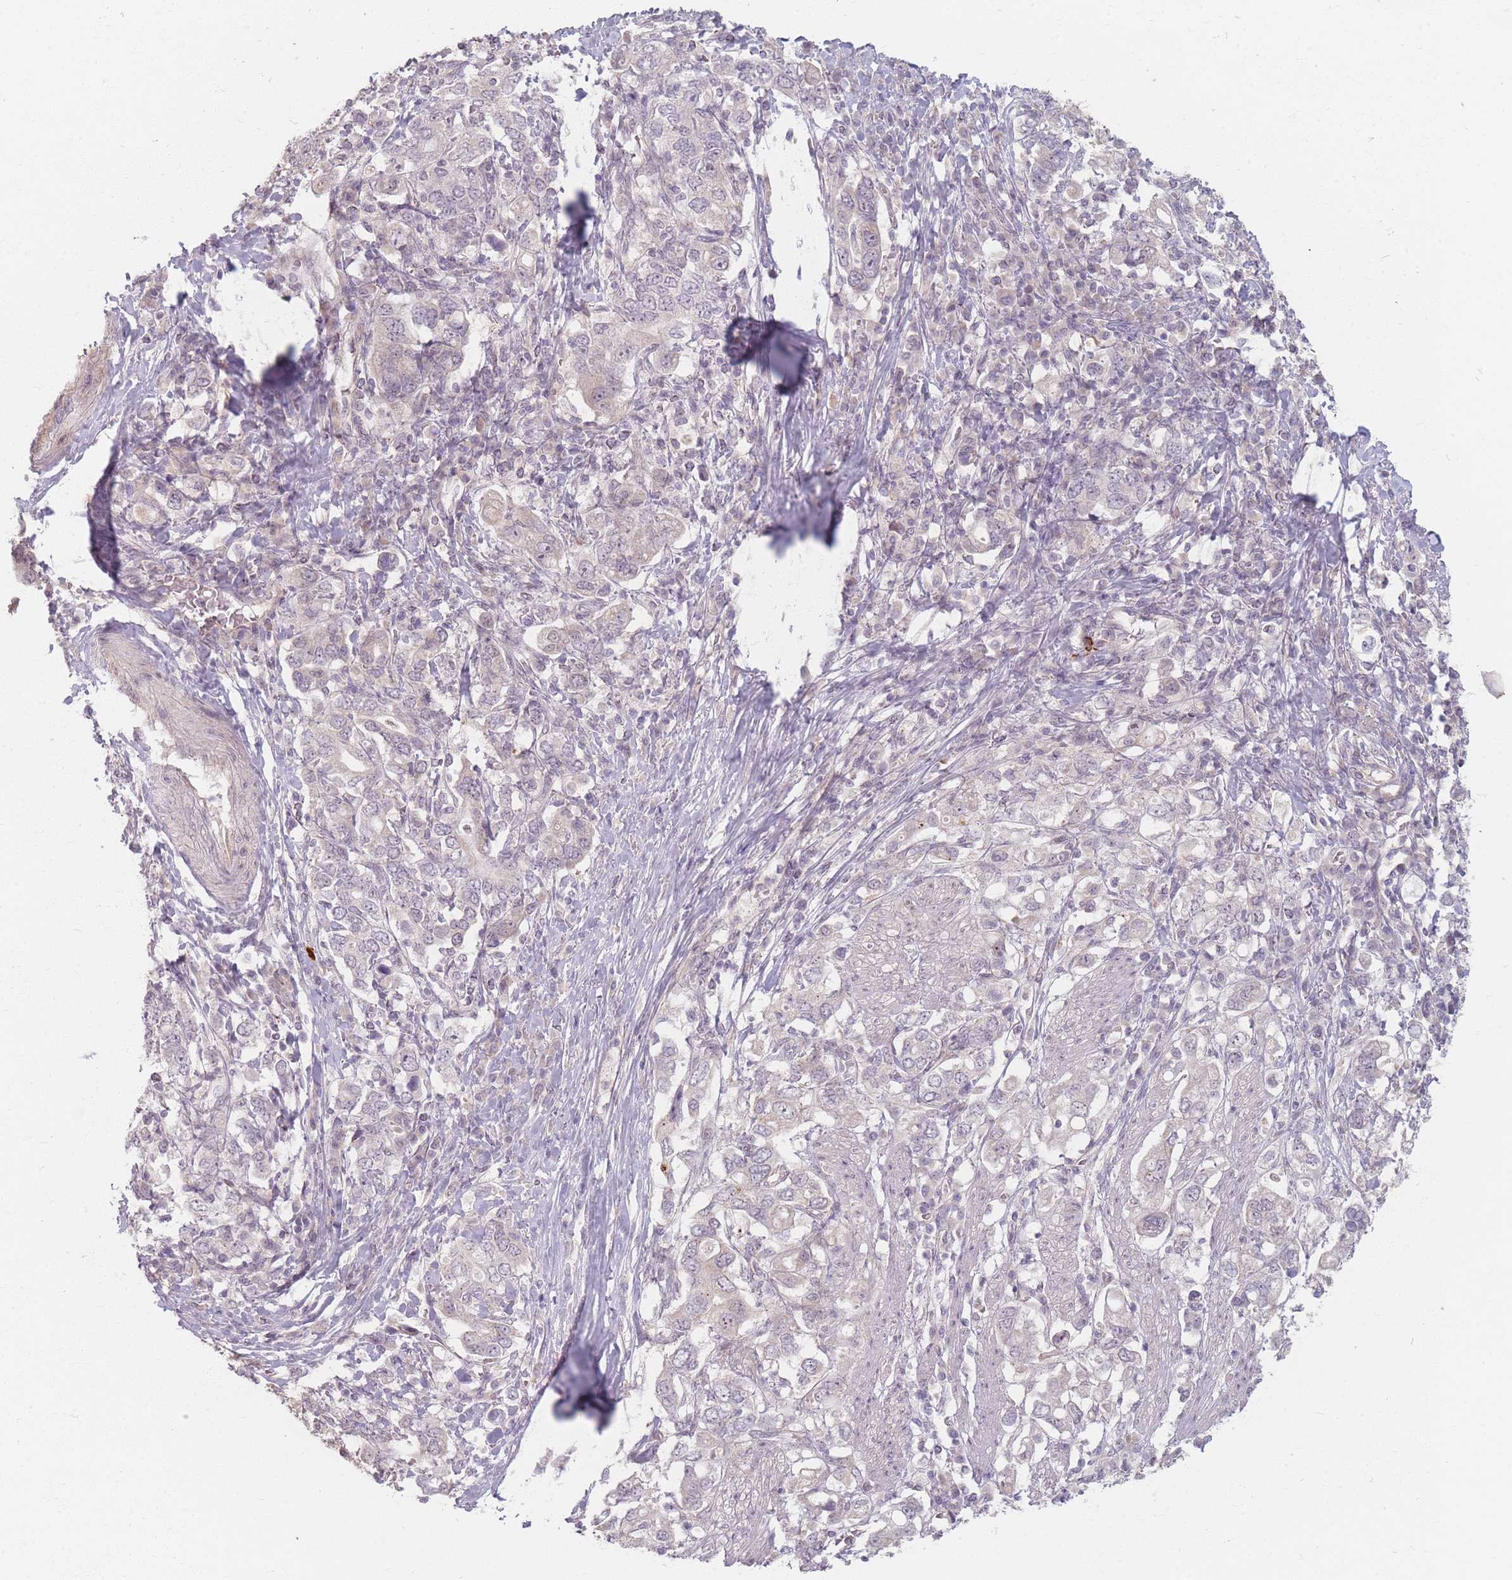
{"staining": {"intensity": "negative", "quantity": "none", "location": "none"}, "tissue": "stomach cancer", "cell_type": "Tumor cells", "image_type": "cancer", "snomed": [{"axis": "morphology", "description": "Adenocarcinoma, NOS"}, {"axis": "topography", "description": "Stomach, upper"}, {"axis": "topography", "description": "Stomach"}], "caption": "This micrograph is of stomach cancer stained with immunohistochemistry (IHC) to label a protein in brown with the nuclei are counter-stained blue. There is no staining in tumor cells. The staining was performed using DAB (3,3'-diaminobenzidine) to visualize the protein expression in brown, while the nuclei were stained in blue with hematoxylin (Magnification: 20x).", "gene": "GABRA6", "patient": {"sex": "male", "age": 62}}